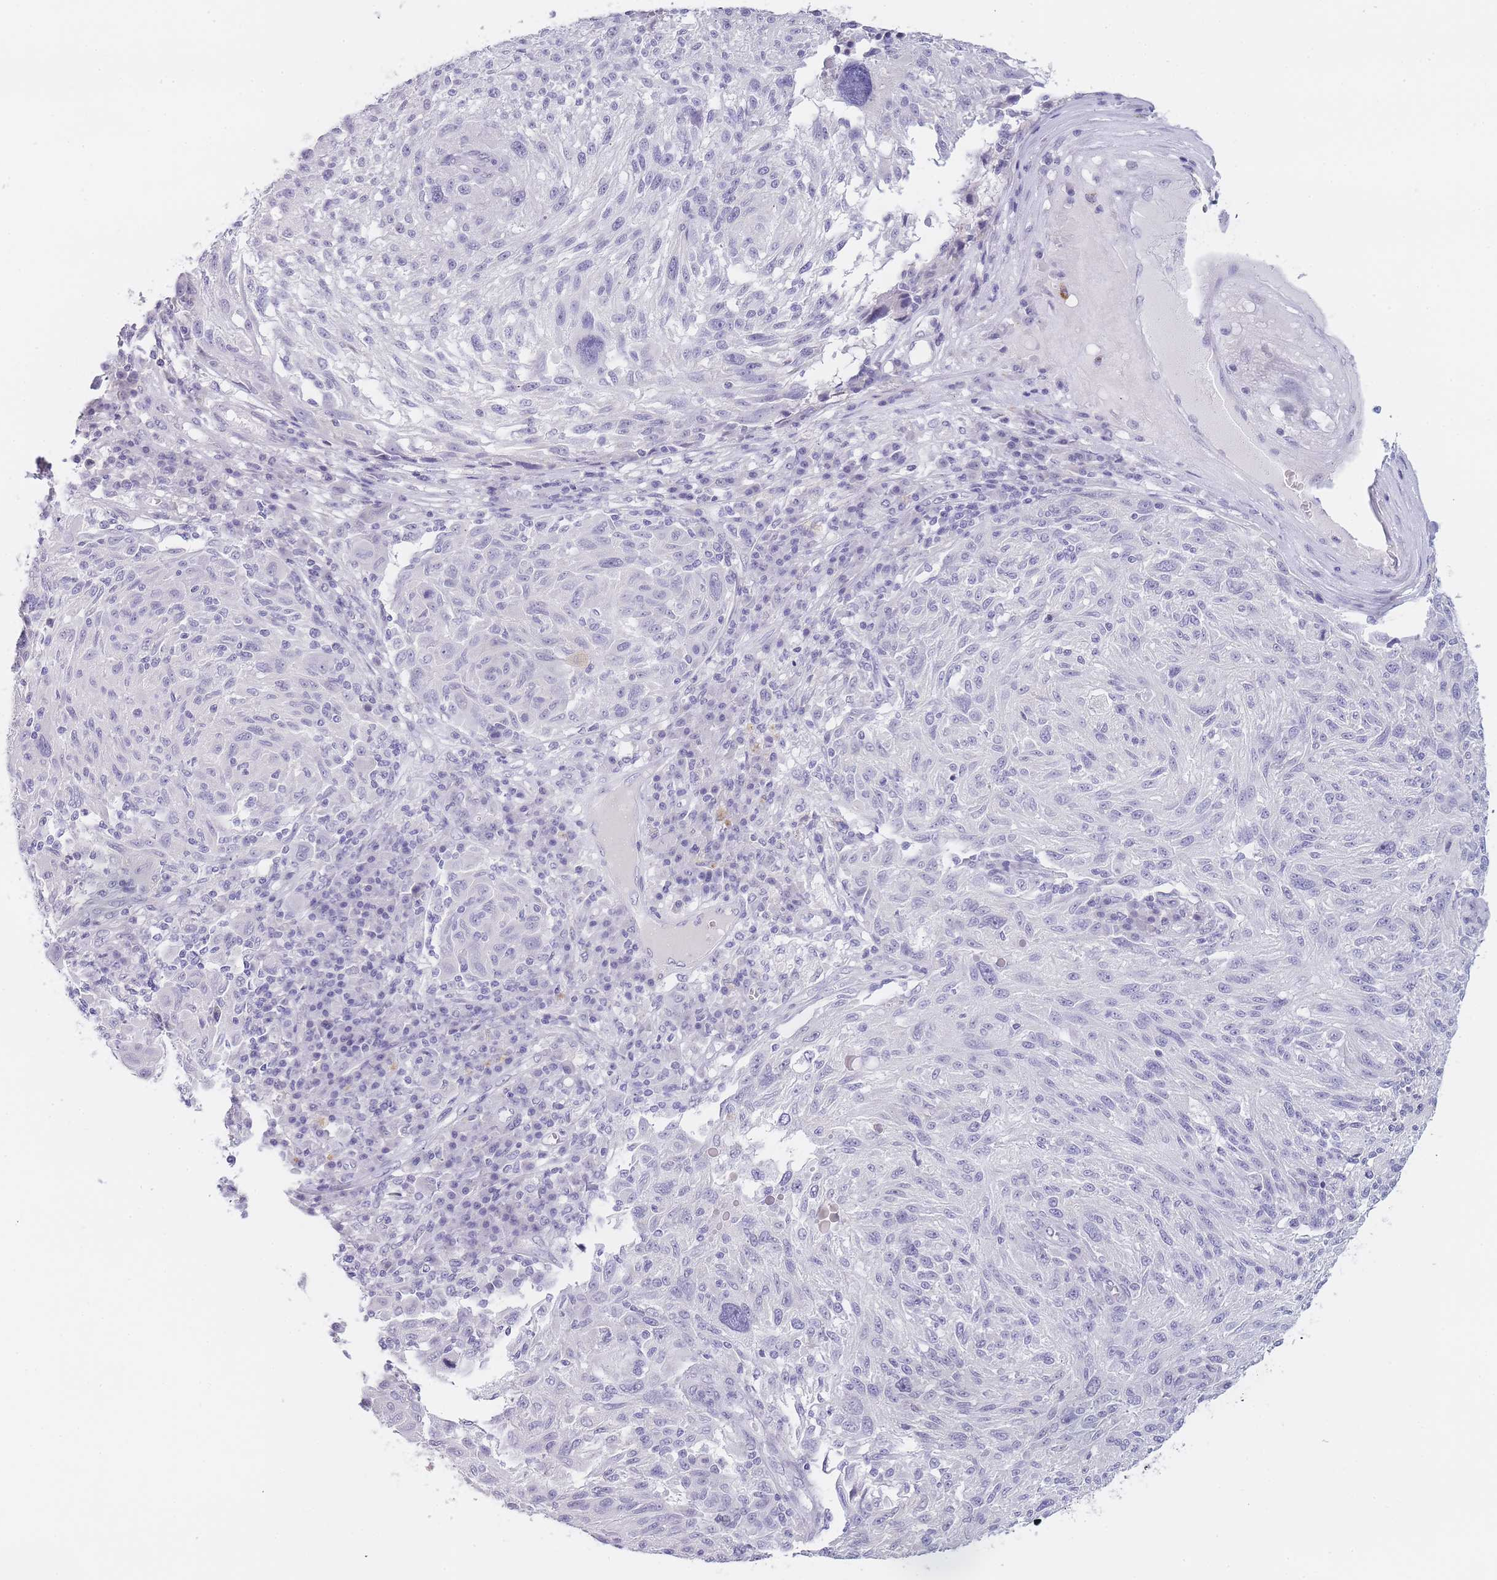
{"staining": {"intensity": "negative", "quantity": "none", "location": "none"}, "tissue": "melanoma", "cell_type": "Tumor cells", "image_type": "cancer", "snomed": [{"axis": "morphology", "description": "Malignant melanoma, NOS"}, {"axis": "topography", "description": "Skin"}], "caption": "Tumor cells show no significant positivity in malignant melanoma. (DAB immunohistochemistry (IHC), high magnification).", "gene": "INS", "patient": {"sex": "male", "age": 53}}